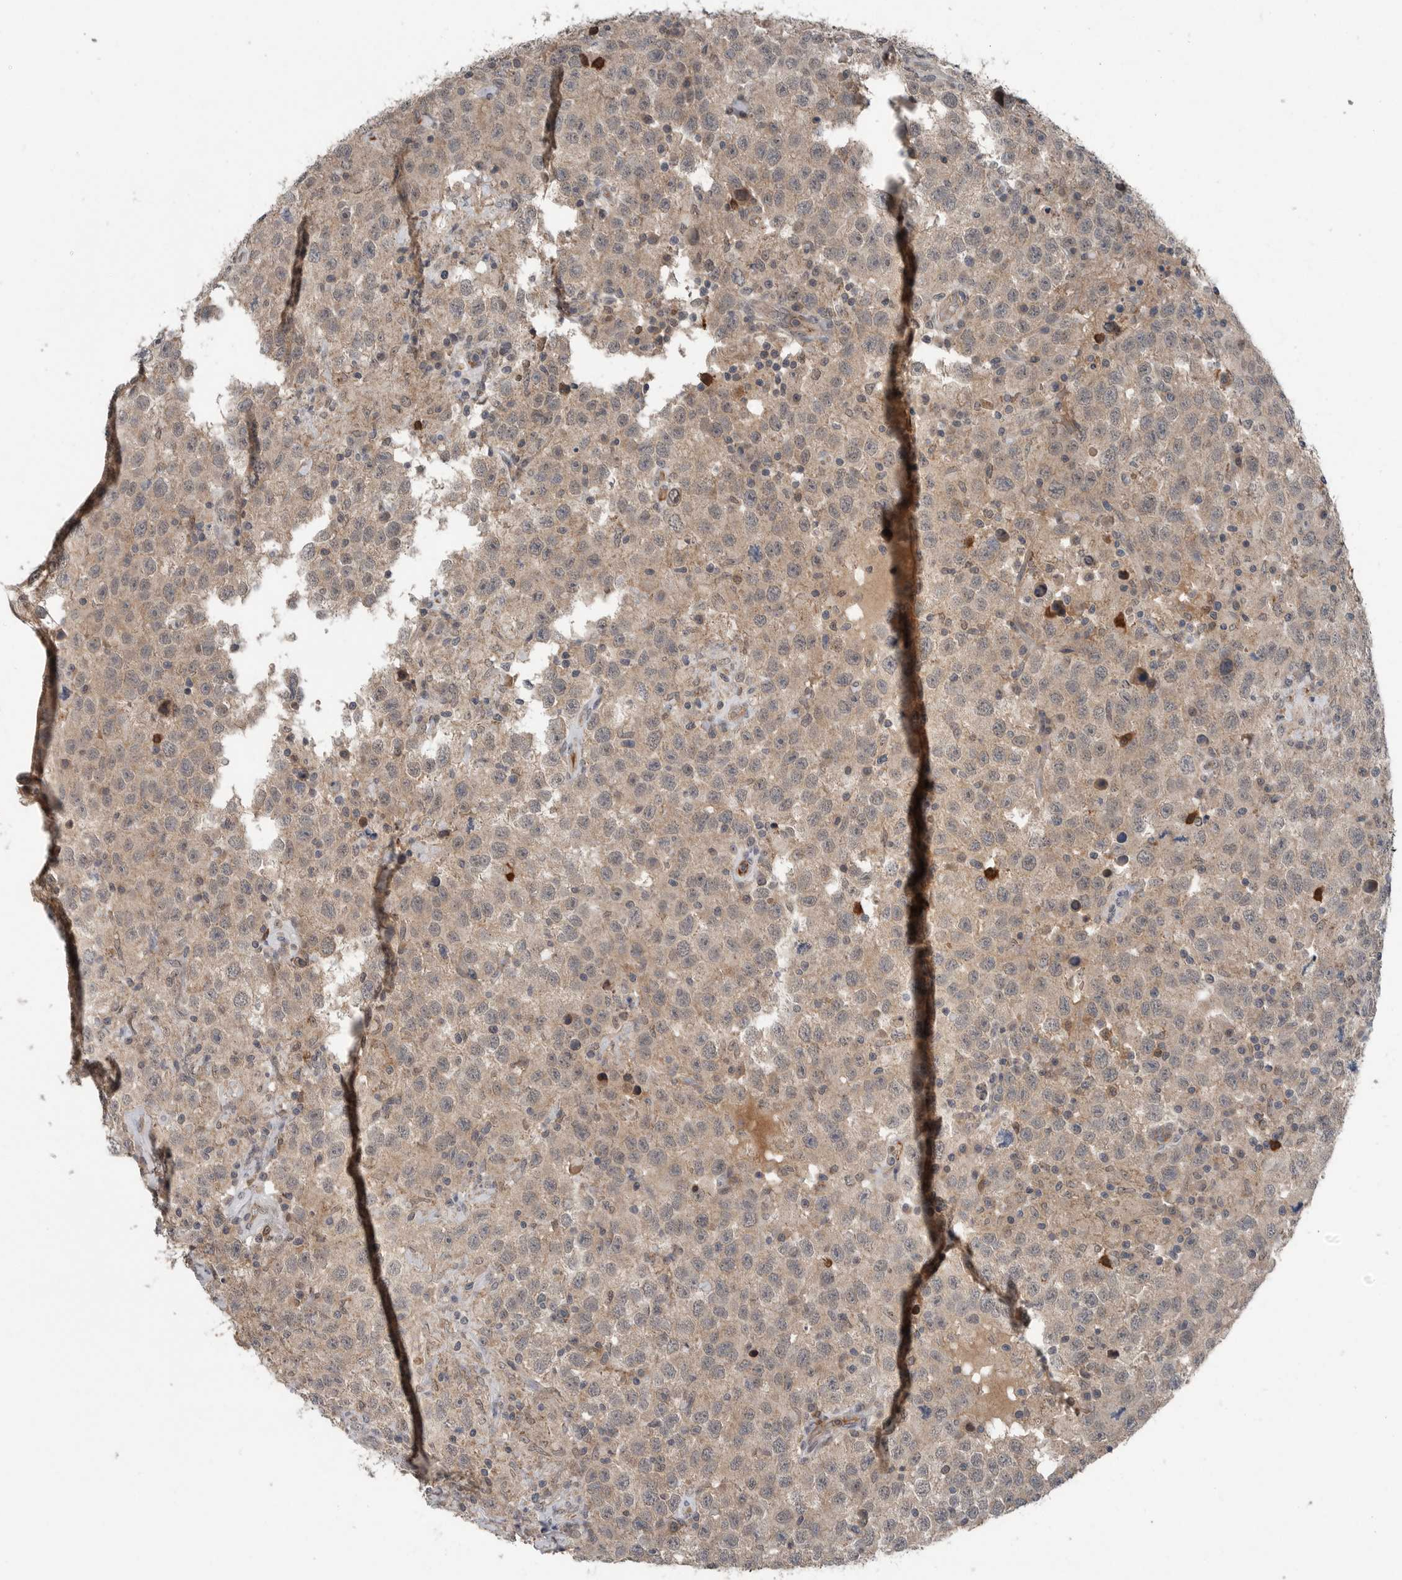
{"staining": {"intensity": "weak", "quantity": ">75%", "location": "cytoplasmic/membranous"}, "tissue": "testis cancer", "cell_type": "Tumor cells", "image_type": "cancer", "snomed": [{"axis": "morphology", "description": "Seminoma, NOS"}, {"axis": "topography", "description": "Testis"}], "caption": "DAB (3,3'-diaminobenzidine) immunohistochemical staining of human testis cancer (seminoma) exhibits weak cytoplasmic/membranous protein staining in about >75% of tumor cells.", "gene": "SCP2", "patient": {"sex": "male", "age": 41}}